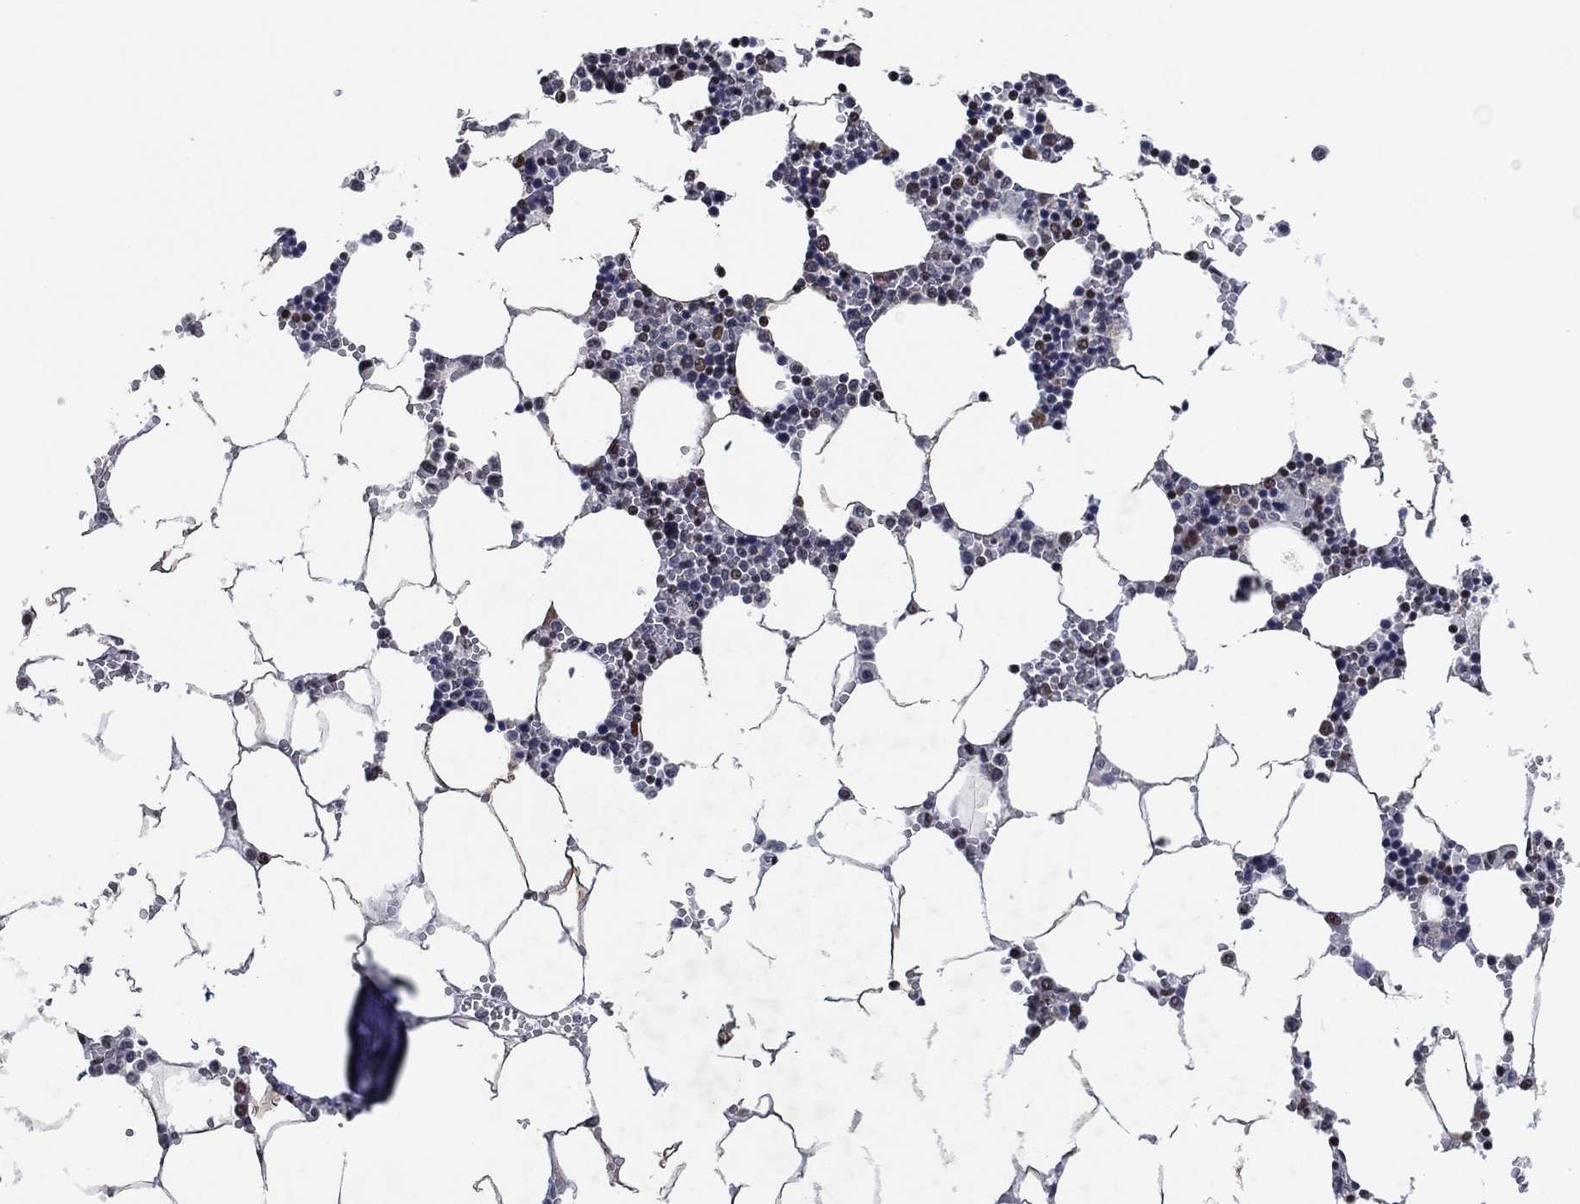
{"staining": {"intensity": "moderate", "quantity": "<25%", "location": "nuclear"}, "tissue": "bone marrow", "cell_type": "Hematopoietic cells", "image_type": "normal", "snomed": [{"axis": "morphology", "description": "Normal tissue, NOS"}, {"axis": "topography", "description": "Bone marrow"}], "caption": "Protein expression analysis of normal human bone marrow reveals moderate nuclear expression in approximately <25% of hematopoietic cells. Using DAB (3,3'-diaminobenzidine) (brown) and hematoxylin (blue) stains, captured at high magnification using brightfield microscopy.", "gene": "ZBTB42", "patient": {"sex": "female", "age": 64}}